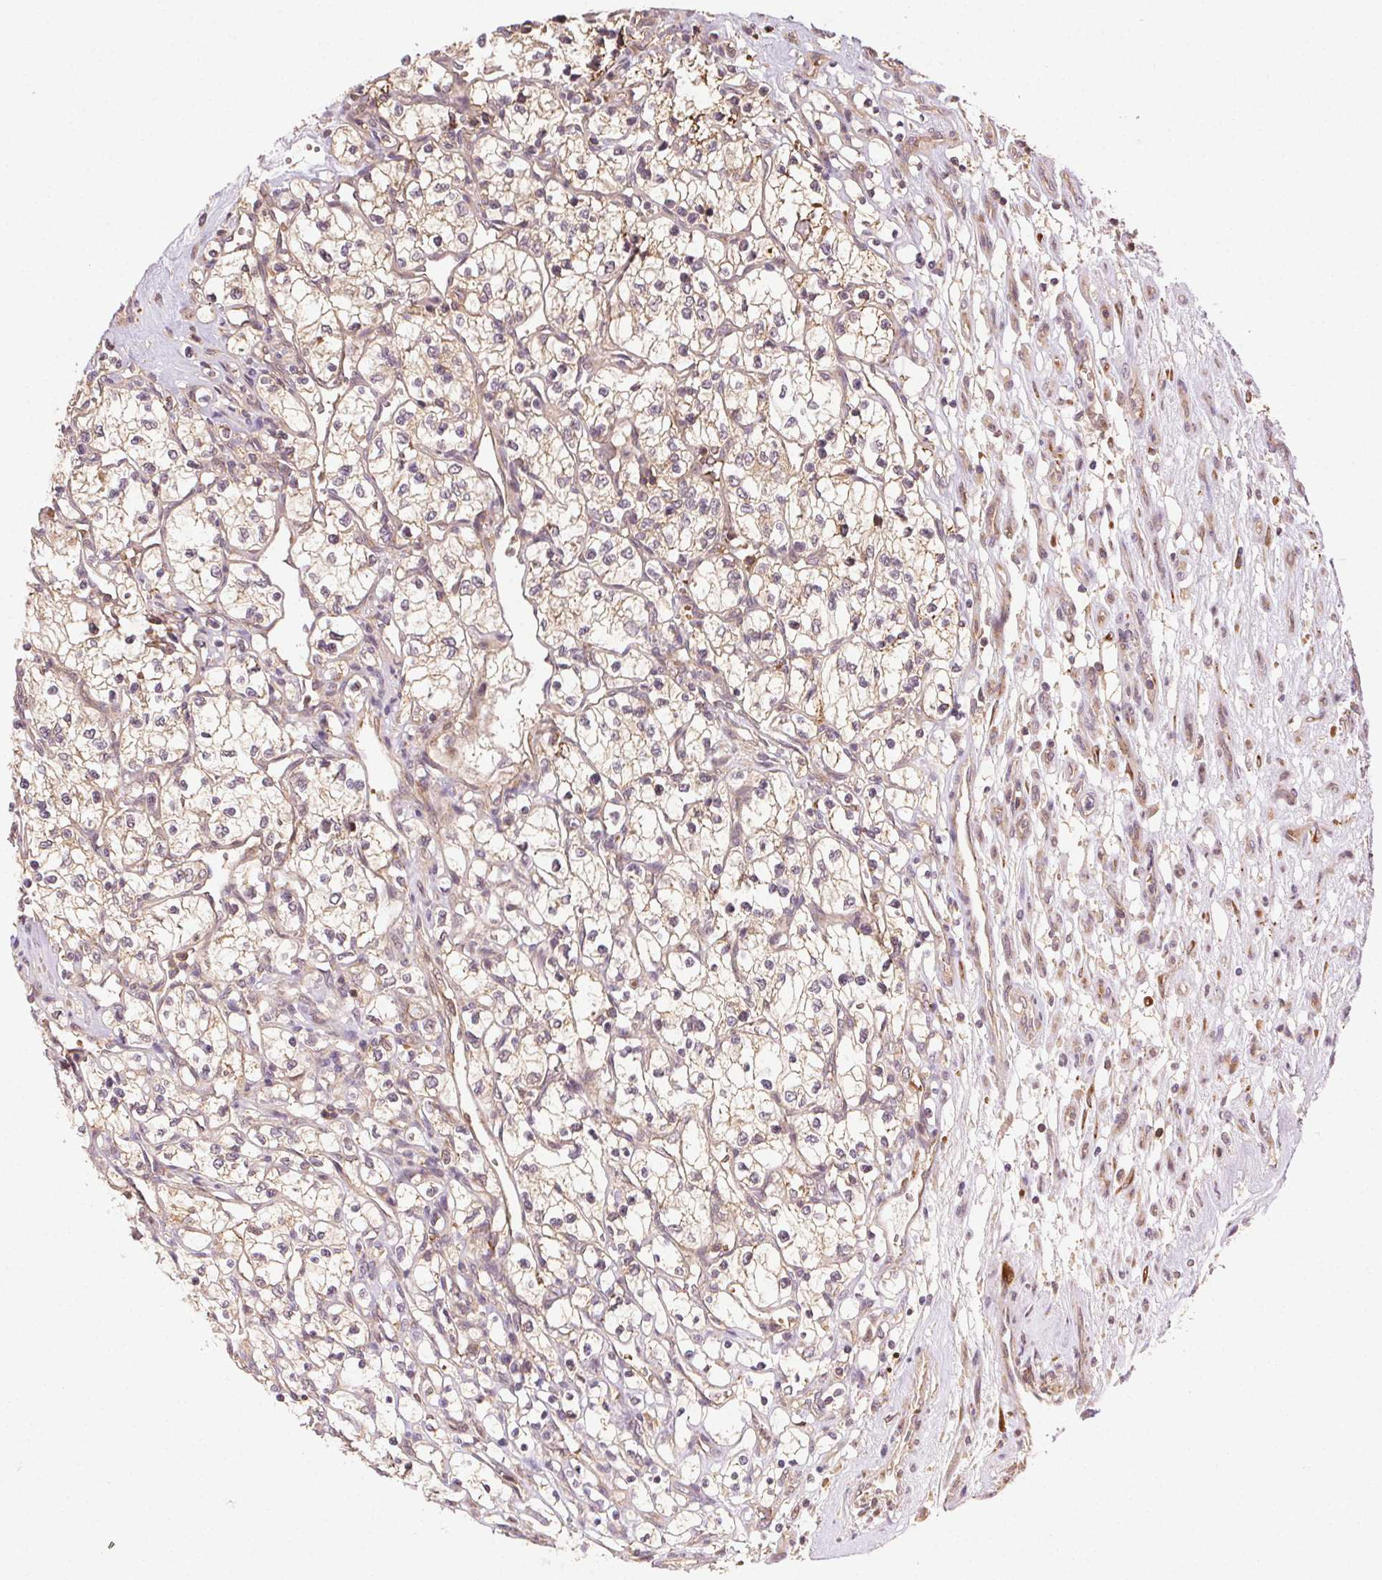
{"staining": {"intensity": "weak", "quantity": ">75%", "location": "cytoplasmic/membranous"}, "tissue": "renal cancer", "cell_type": "Tumor cells", "image_type": "cancer", "snomed": [{"axis": "morphology", "description": "Adenocarcinoma, NOS"}, {"axis": "topography", "description": "Kidney"}], "caption": "Immunohistochemical staining of human renal cancer (adenocarcinoma) exhibits low levels of weak cytoplasmic/membranous protein expression in approximately >75% of tumor cells.", "gene": "KLHL15", "patient": {"sex": "female", "age": 69}}